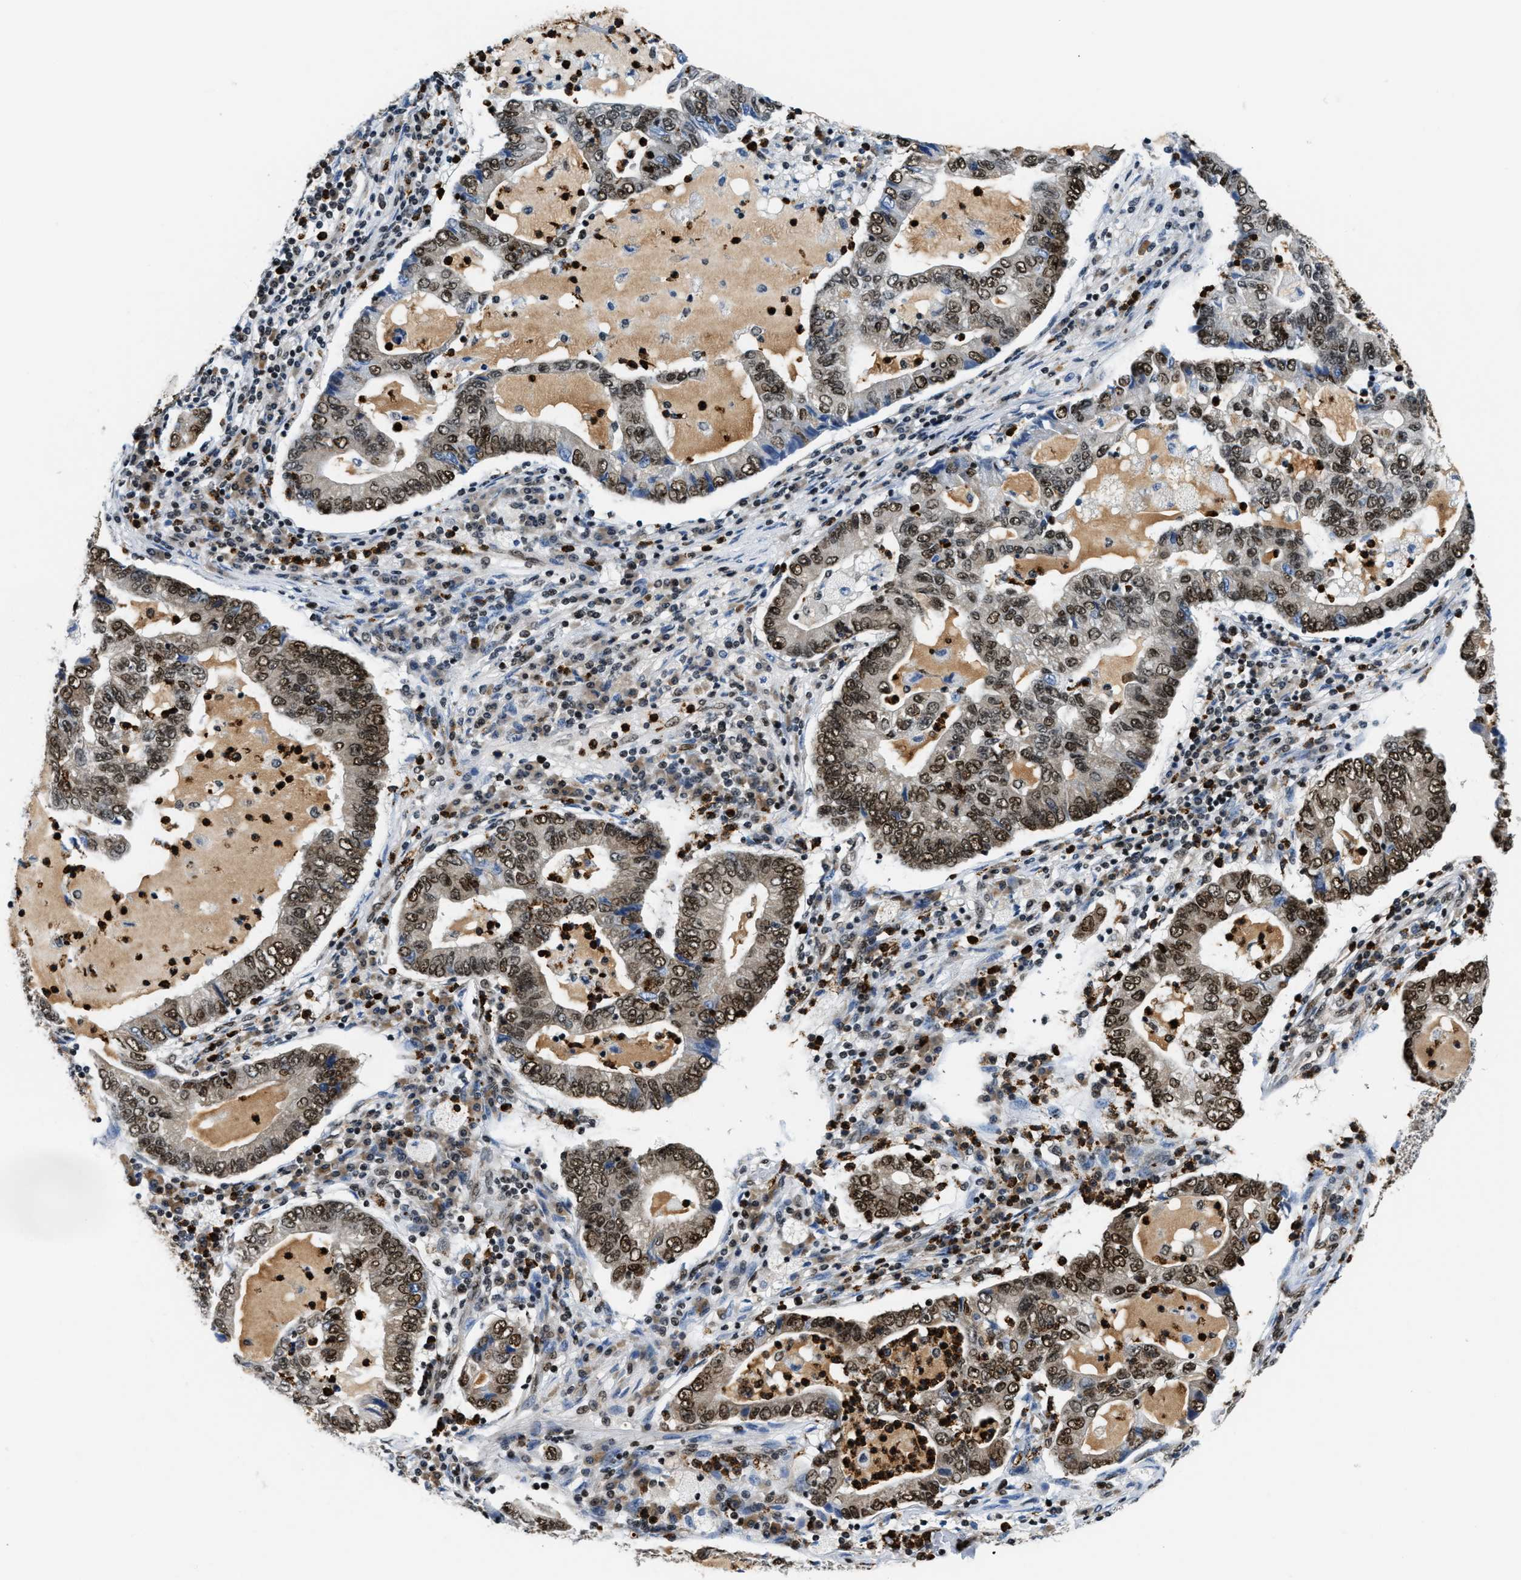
{"staining": {"intensity": "moderate", "quantity": "25%-75%", "location": "nuclear"}, "tissue": "lung cancer", "cell_type": "Tumor cells", "image_type": "cancer", "snomed": [{"axis": "morphology", "description": "Adenocarcinoma, NOS"}, {"axis": "topography", "description": "Lung"}], "caption": "A photomicrograph of human lung cancer (adenocarcinoma) stained for a protein demonstrates moderate nuclear brown staining in tumor cells.", "gene": "CCNDBP1", "patient": {"sex": "female", "age": 51}}